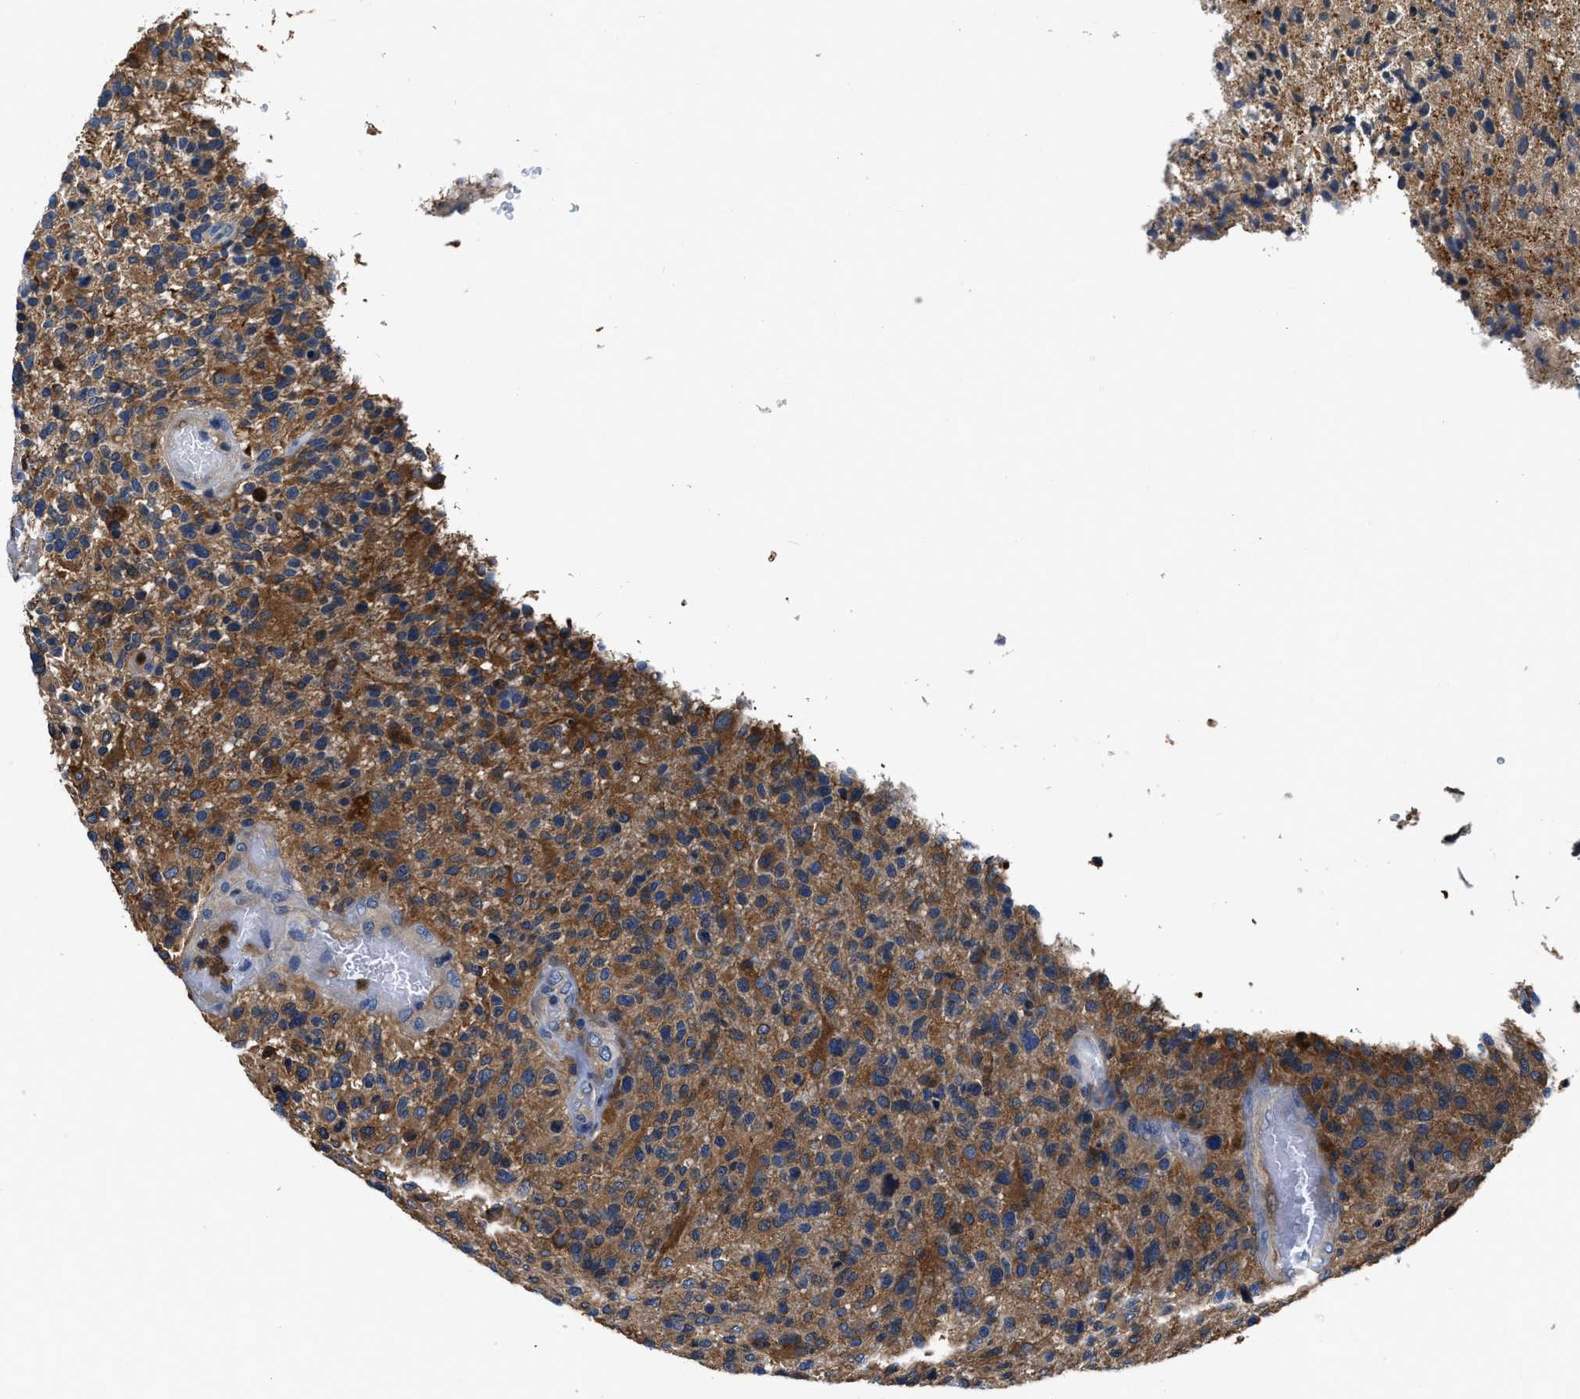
{"staining": {"intensity": "moderate", "quantity": ">75%", "location": "cytoplasmic/membranous"}, "tissue": "glioma", "cell_type": "Tumor cells", "image_type": "cancer", "snomed": [{"axis": "morphology", "description": "Glioma, malignant, High grade"}, {"axis": "topography", "description": "Brain"}], "caption": "Immunohistochemical staining of glioma displays medium levels of moderate cytoplasmic/membranous staining in approximately >75% of tumor cells. (DAB (3,3'-diaminobenzidine) IHC with brightfield microscopy, high magnification).", "gene": "PKM", "patient": {"sex": "male", "age": 72}}